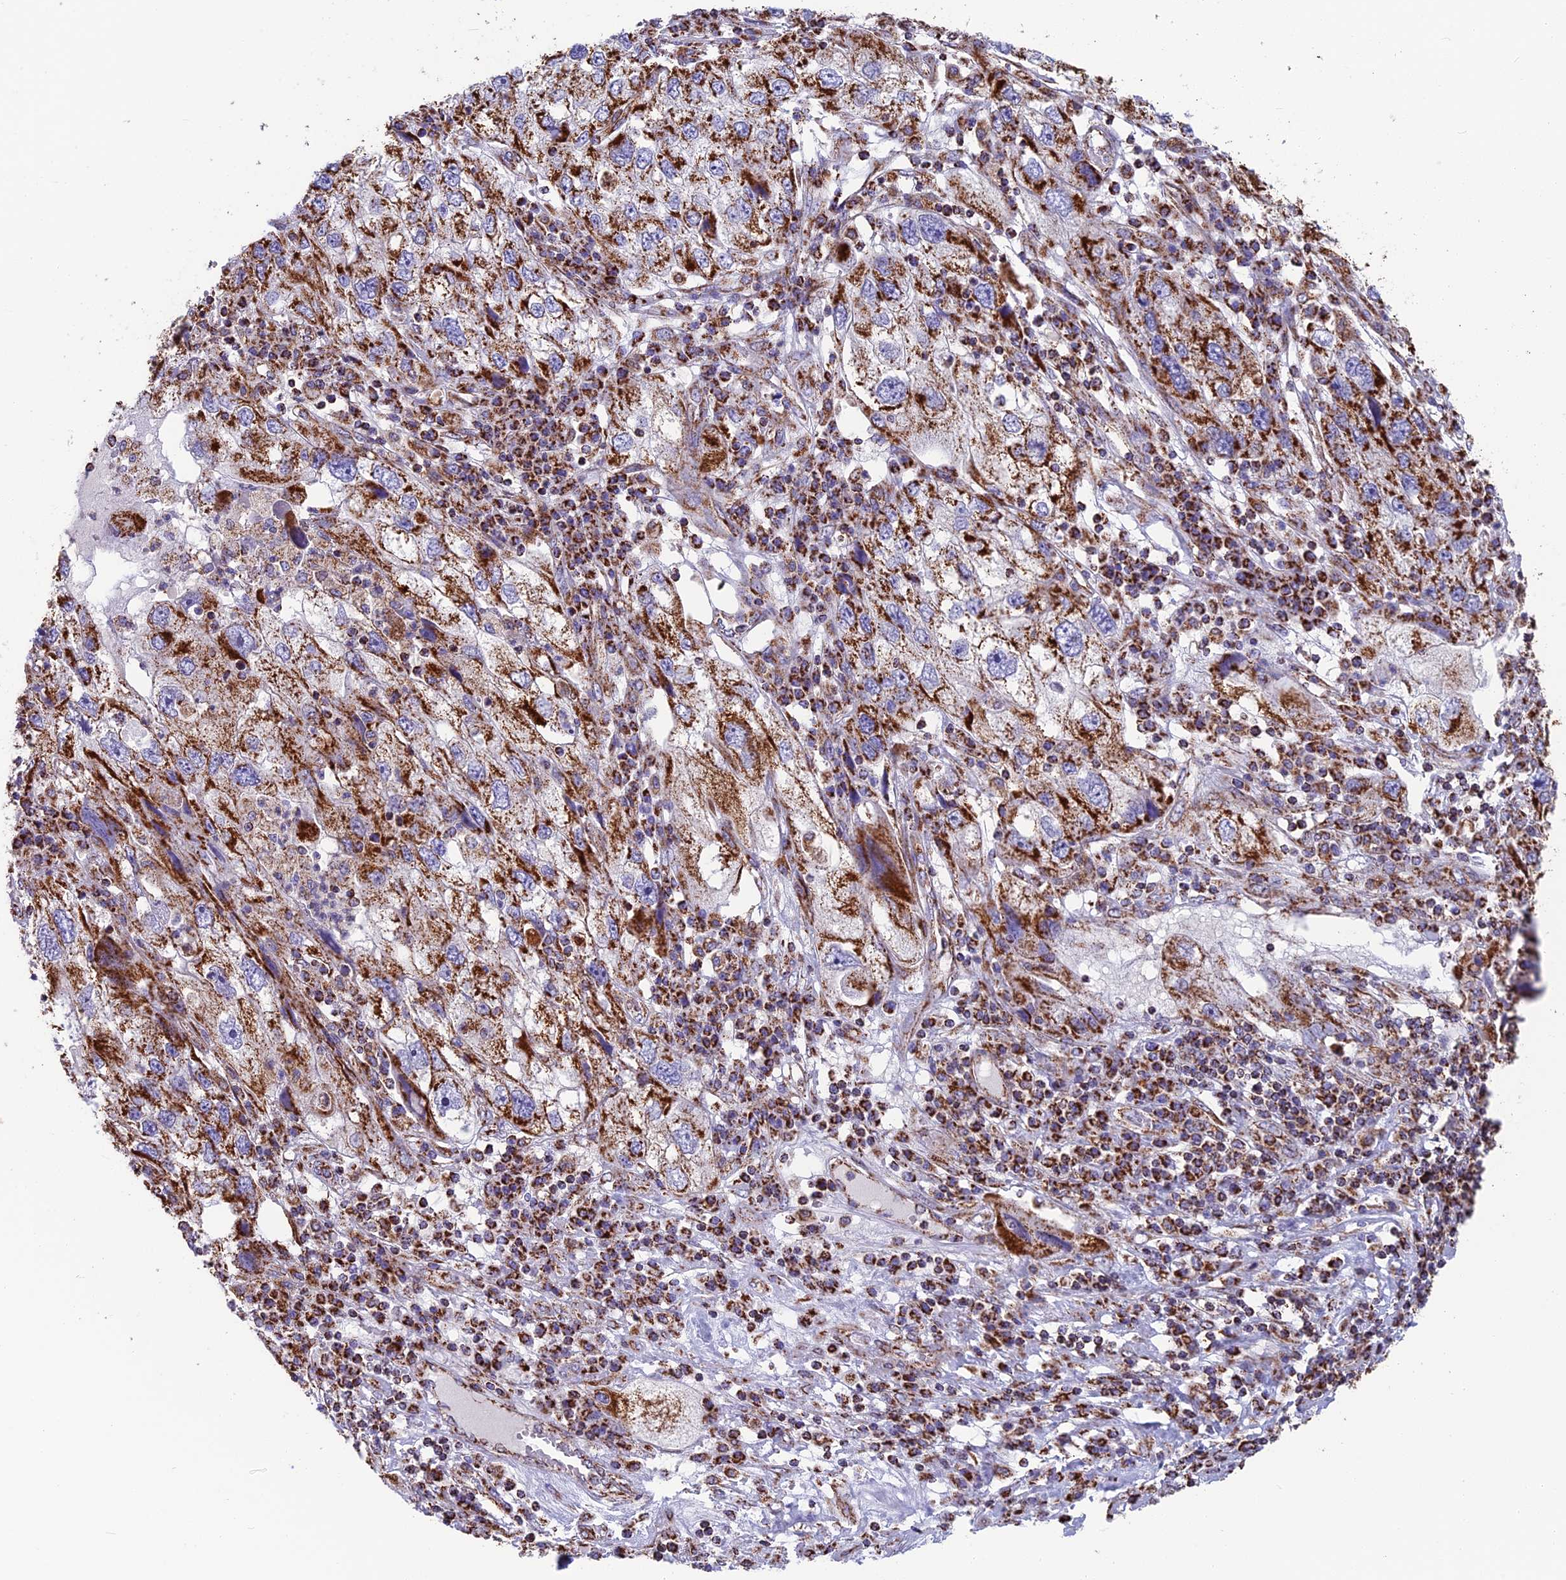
{"staining": {"intensity": "strong", "quantity": ">75%", "location": "cytoplasmic/membranous"}, "tissue": "endometrial cancer", "cell_type": "Tumor cells", "image_type": "cancer", "snomed": [{"axis": "morphology", "description": "Adenocarcinoma, NOS"}, {"axis": "topography", "description": "Endometrium"}], "caption": "Protein staining by immunohistochemistry displays strong cytoplasmic/membranous staining in about >75% of tumor cells in endometrial adenocarcinoma.", "gene": "CS", "patient": {"sex": "female", "age": 49}}